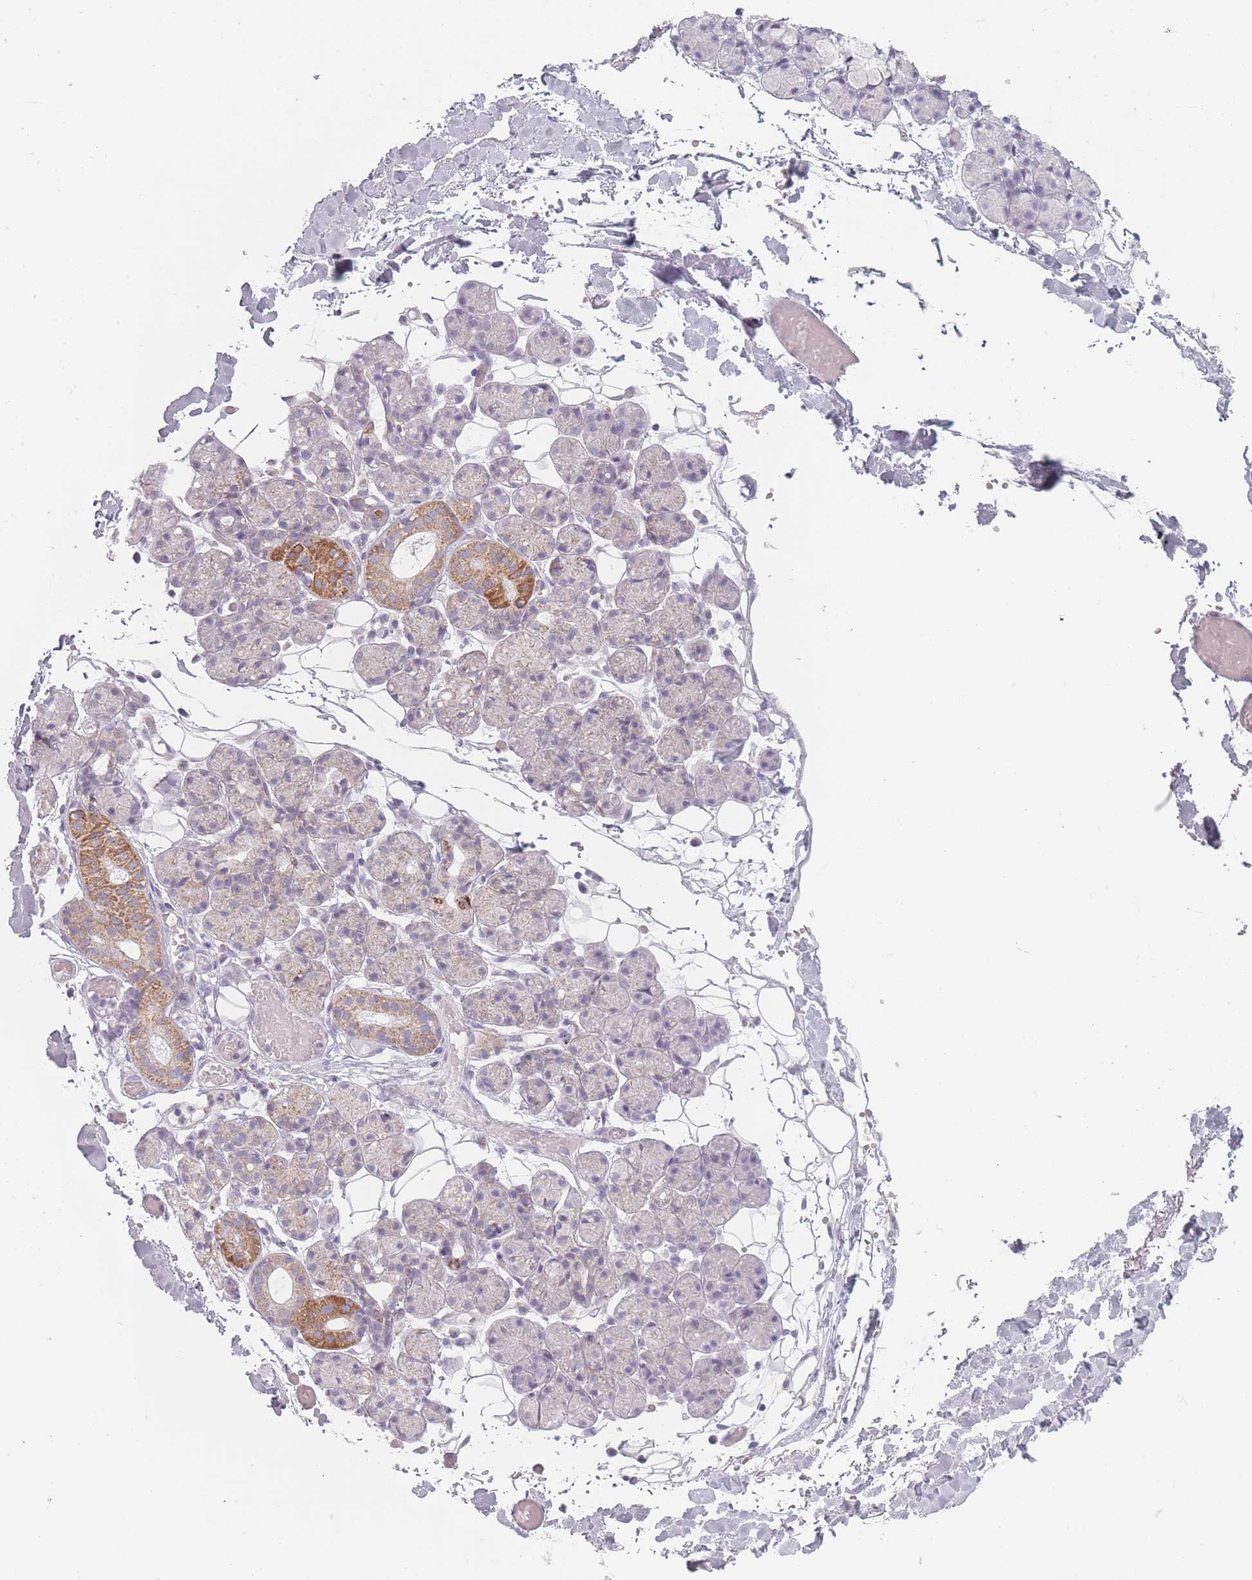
{"staining": {"intensity": "moderate", "quantity": "<25%", "location": "cytoplasmic/membranous"}, "tissue": "salivary gland", "cell_type": "Glandular cells", "image_type": "normal", "snomed": [{"axis": "morphology", "description": "Normal tissue, NOS"}, {"axis": "topography", "description": "Salivary gland"}], "caption": "Moderate cytoplasmic/membranous expression is seen in approximately <25% of glandular cells in benign salivary gland.", "gene": "DCHS1", "patient": {"sex": "male", "age": 63}}